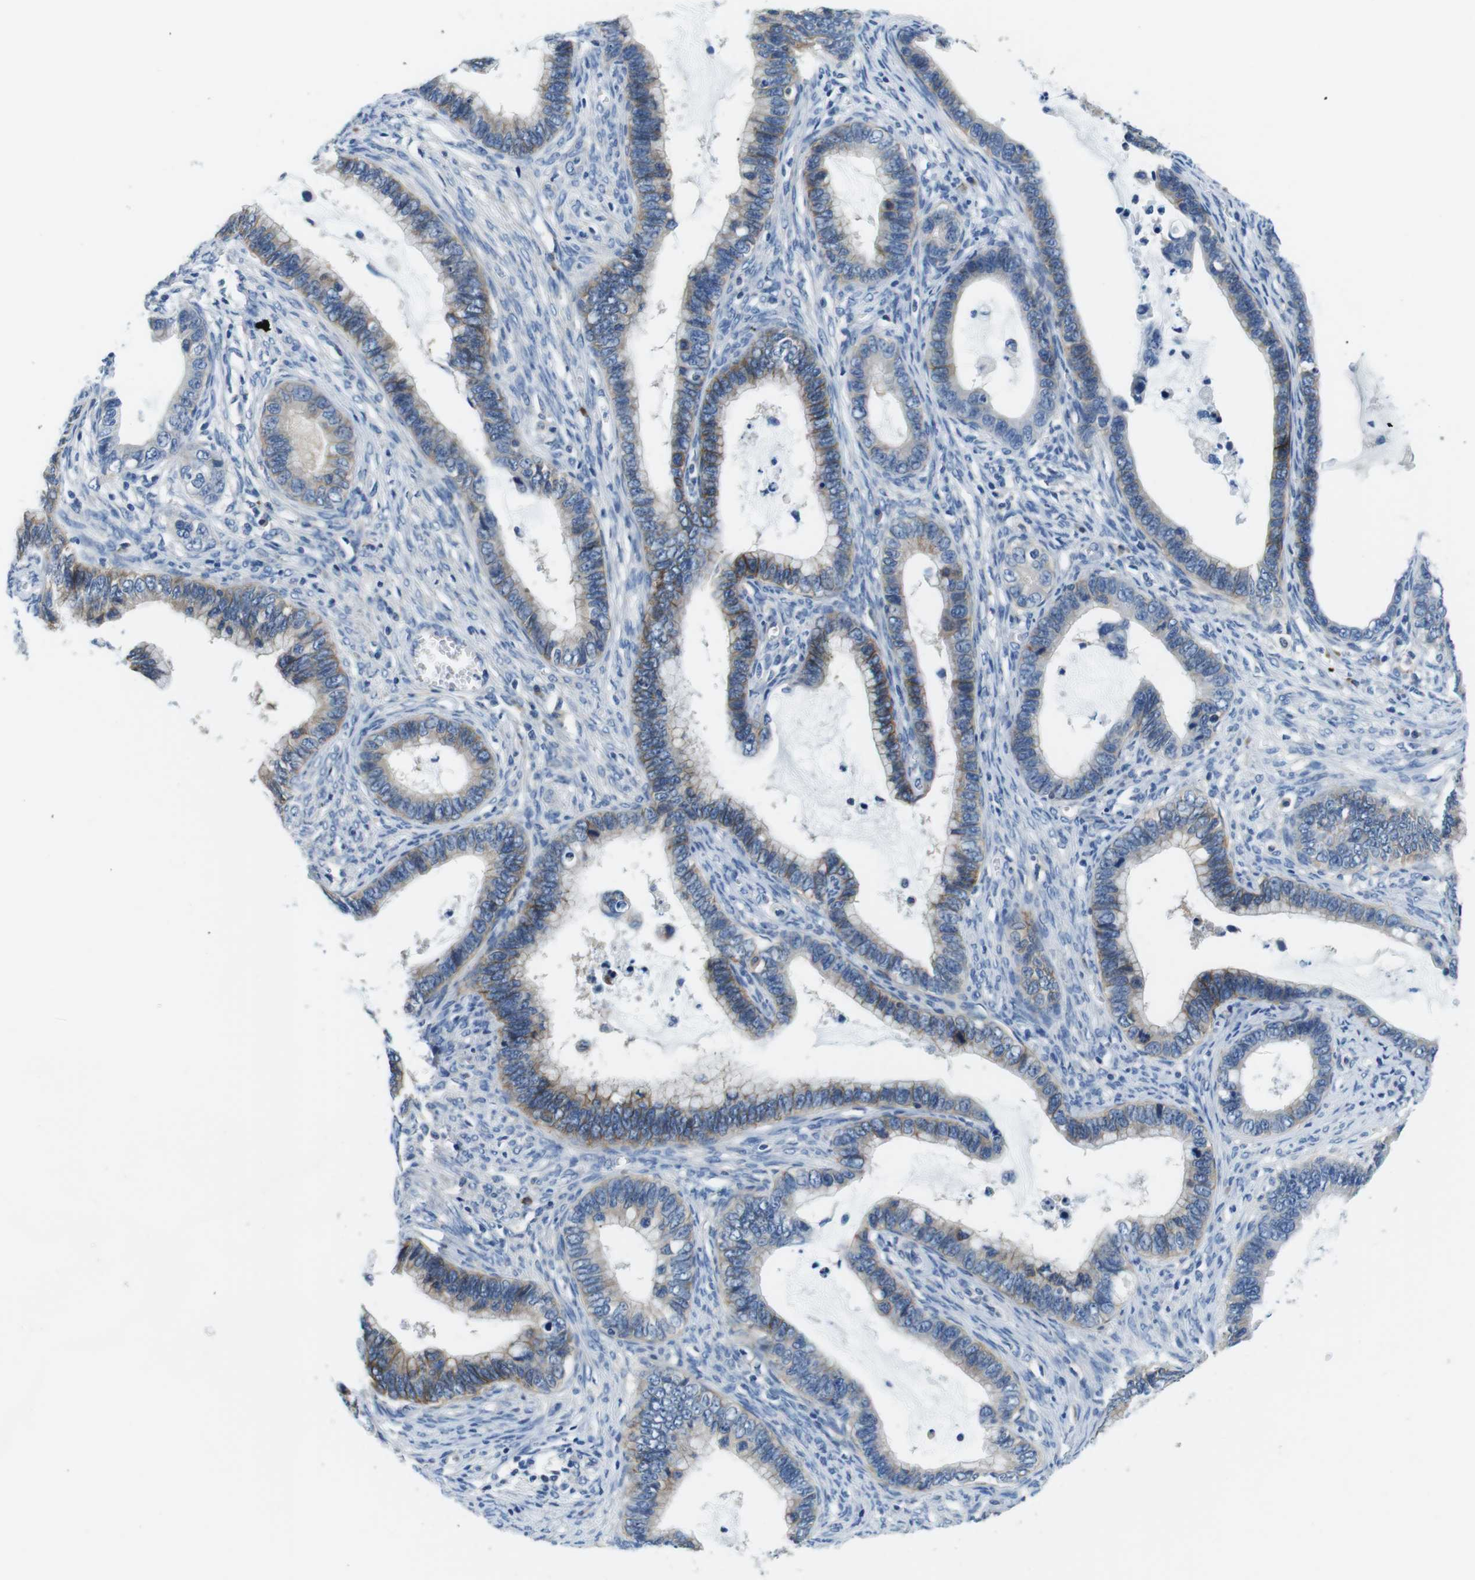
{"staining": {"intensity": "moderate", "quantity": "25%-75%", "location": "cytoplasmic/membranous"}, "tissue": "cervical cancer", "cell_type": "Tumor cells", "image_type": "cancer", "snomed": [{"axis": "morphology", "description": "Adenocarcinoma, NOS"}, {"axis": "topography", "description": "Cervix"}], "caption": "Cervical adenocarcinoma was stained to show a protein in brown. There is medium levels of moderate cytoplasmic/membranous positivity in about 25%-75% of tumor cells.", "gene": "DENND4C", "patient": {"sex": "female", "age": 44}}